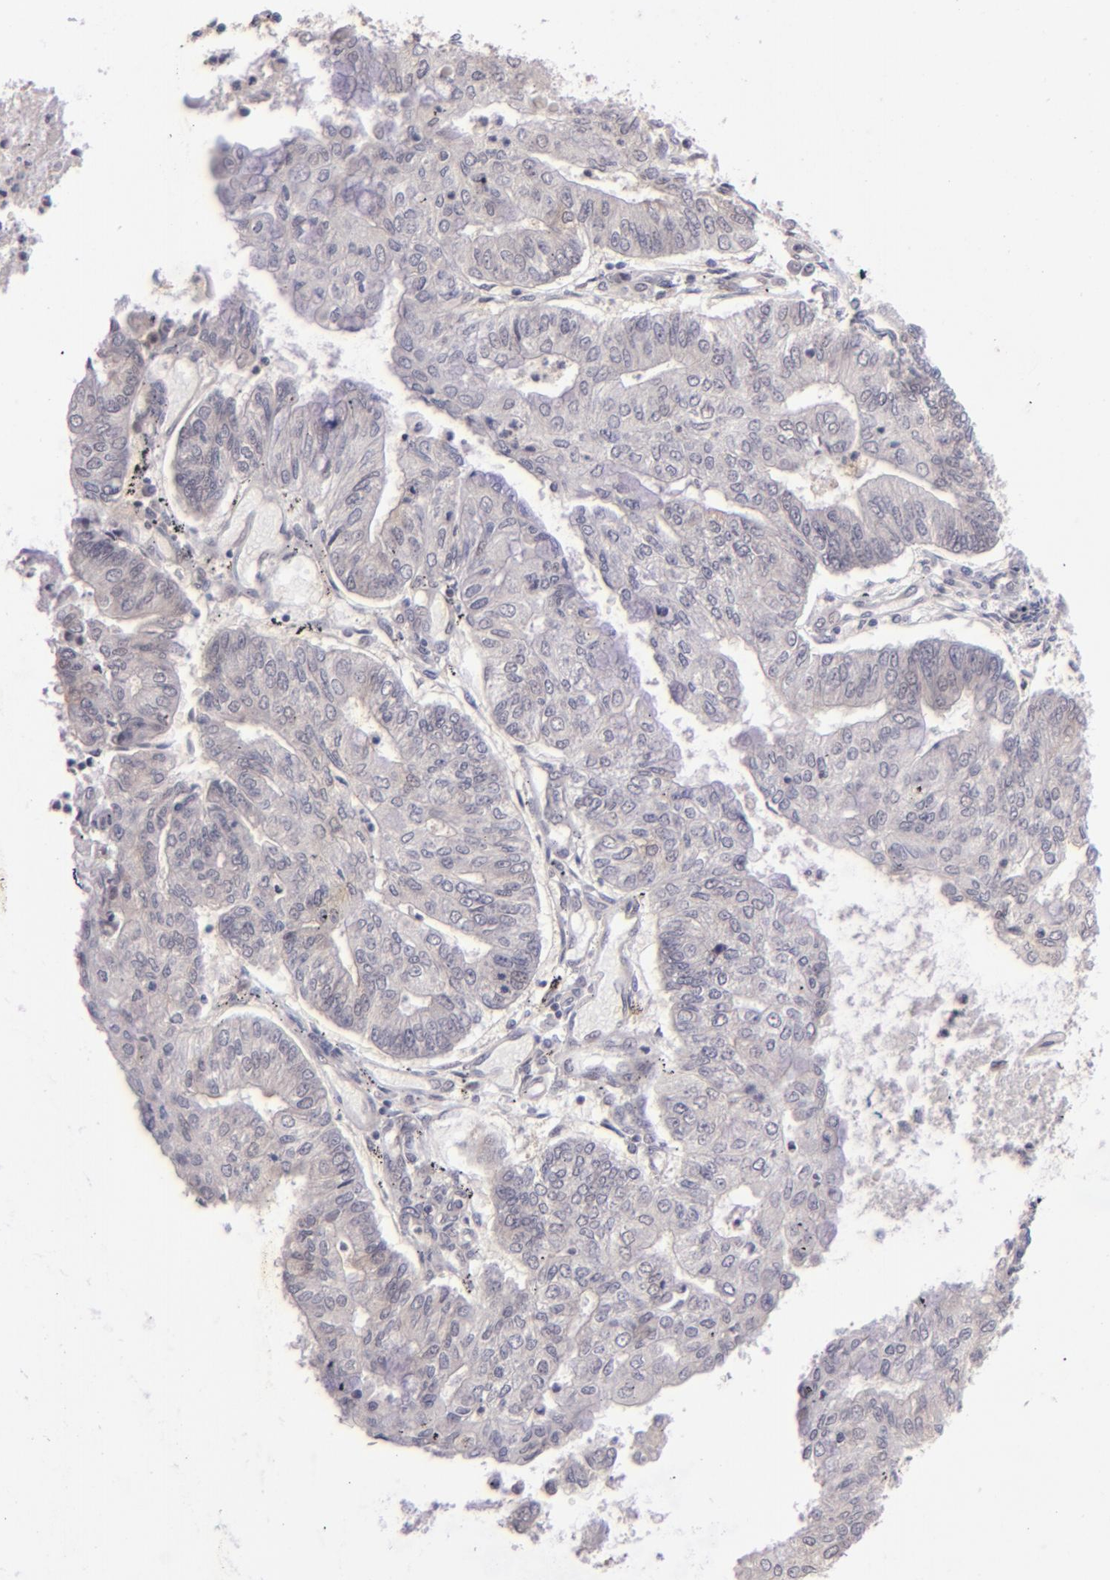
{"staining": {"intensity": "negative", "quantity": "none", "location": "none"}, "tissue": "endometrial cancer", "cell_type": "Tumor cells", "image_type": "cancer", "snomed": [{"axis": "morphology", "description": "Adenocarcinoma, NOS"}, {"axis": "topography", "description": "Endometrium"}], "caption": "Tumor cells are negative for protein expression in human endometrial cancer (adenocarcinoma).", "gene": "RARB", "patient": {"sex": "female", "age": 59}}